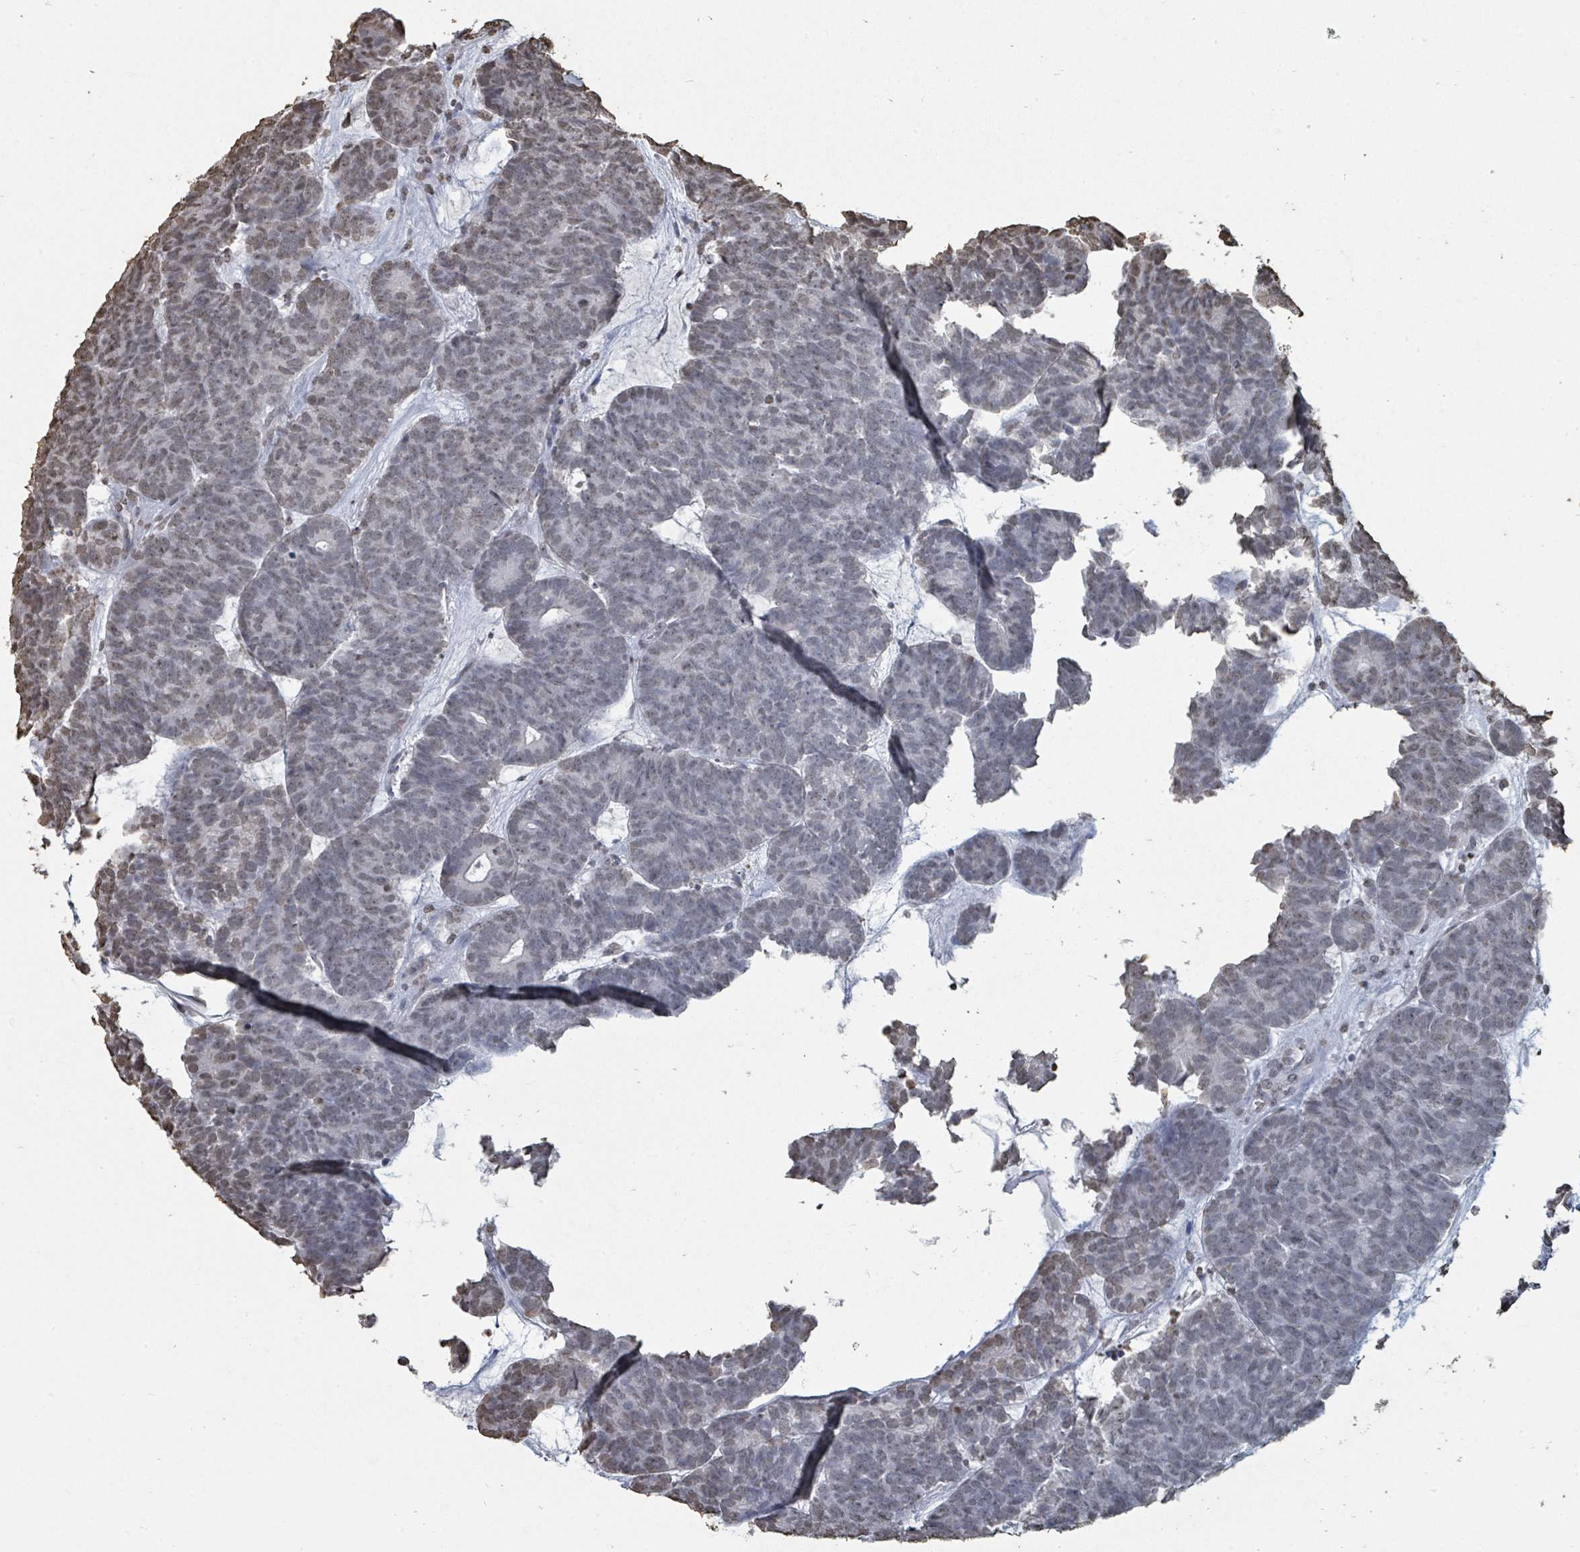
{"staining": {"intensity": "weak", "quantity": "<25%", "location": "nuclear"}, "tissue": "head and neck cancer", "cell_type": "Tumor cells", "image_type": "cancer", "snomed": [{"axis": "morphology", "description": "Adenocarcinoma, NOS"}, {"axis": "topography", "description": "Head-Neck"}], "caption": "A micrograph of adenocarcinoma (head and neck) stained for a protein displays no brown staining in tumor cells.", "gene": "MRPS12", "patient": {"sex": "female", "age": 81}}